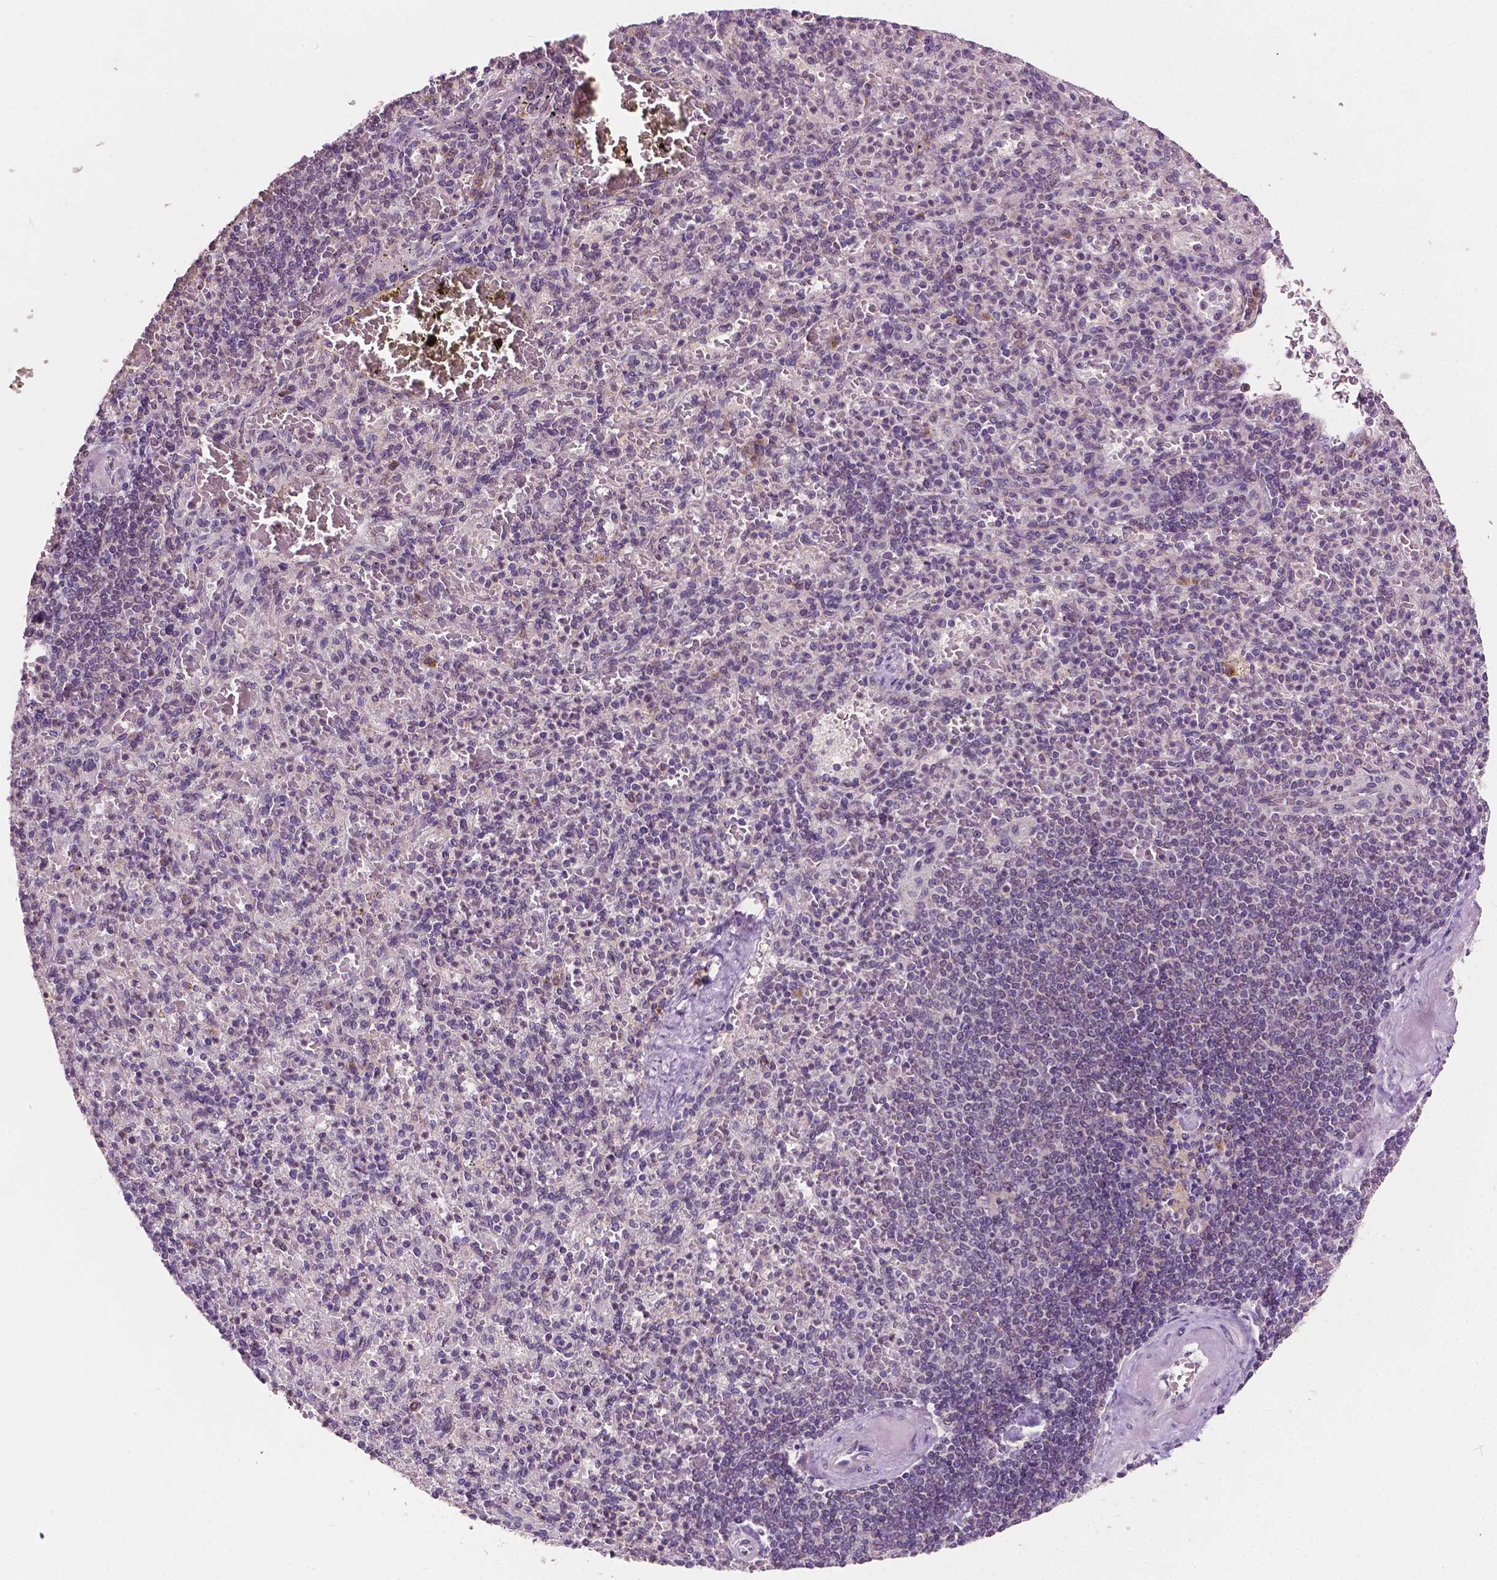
{"staining": {"intensity": "negative", "quantity": "none", "location": "none"}, "tissue": "spleen", "cell_type": "Cells in red pulp", "image_type": "normal", "snomed": [{"axis": "morphology", "description": "Normal tissue, NOS"}, {"axis": "topography", "description": "Spleen"}], "caption": "Cells in red pulp are negative for brown protein staining in unremarkable spleen. (DAB immunohistochemistry with hematoxylin counter stain).", "gene": "EBAG9", "patient": {"sex": "female", "age": 74}}